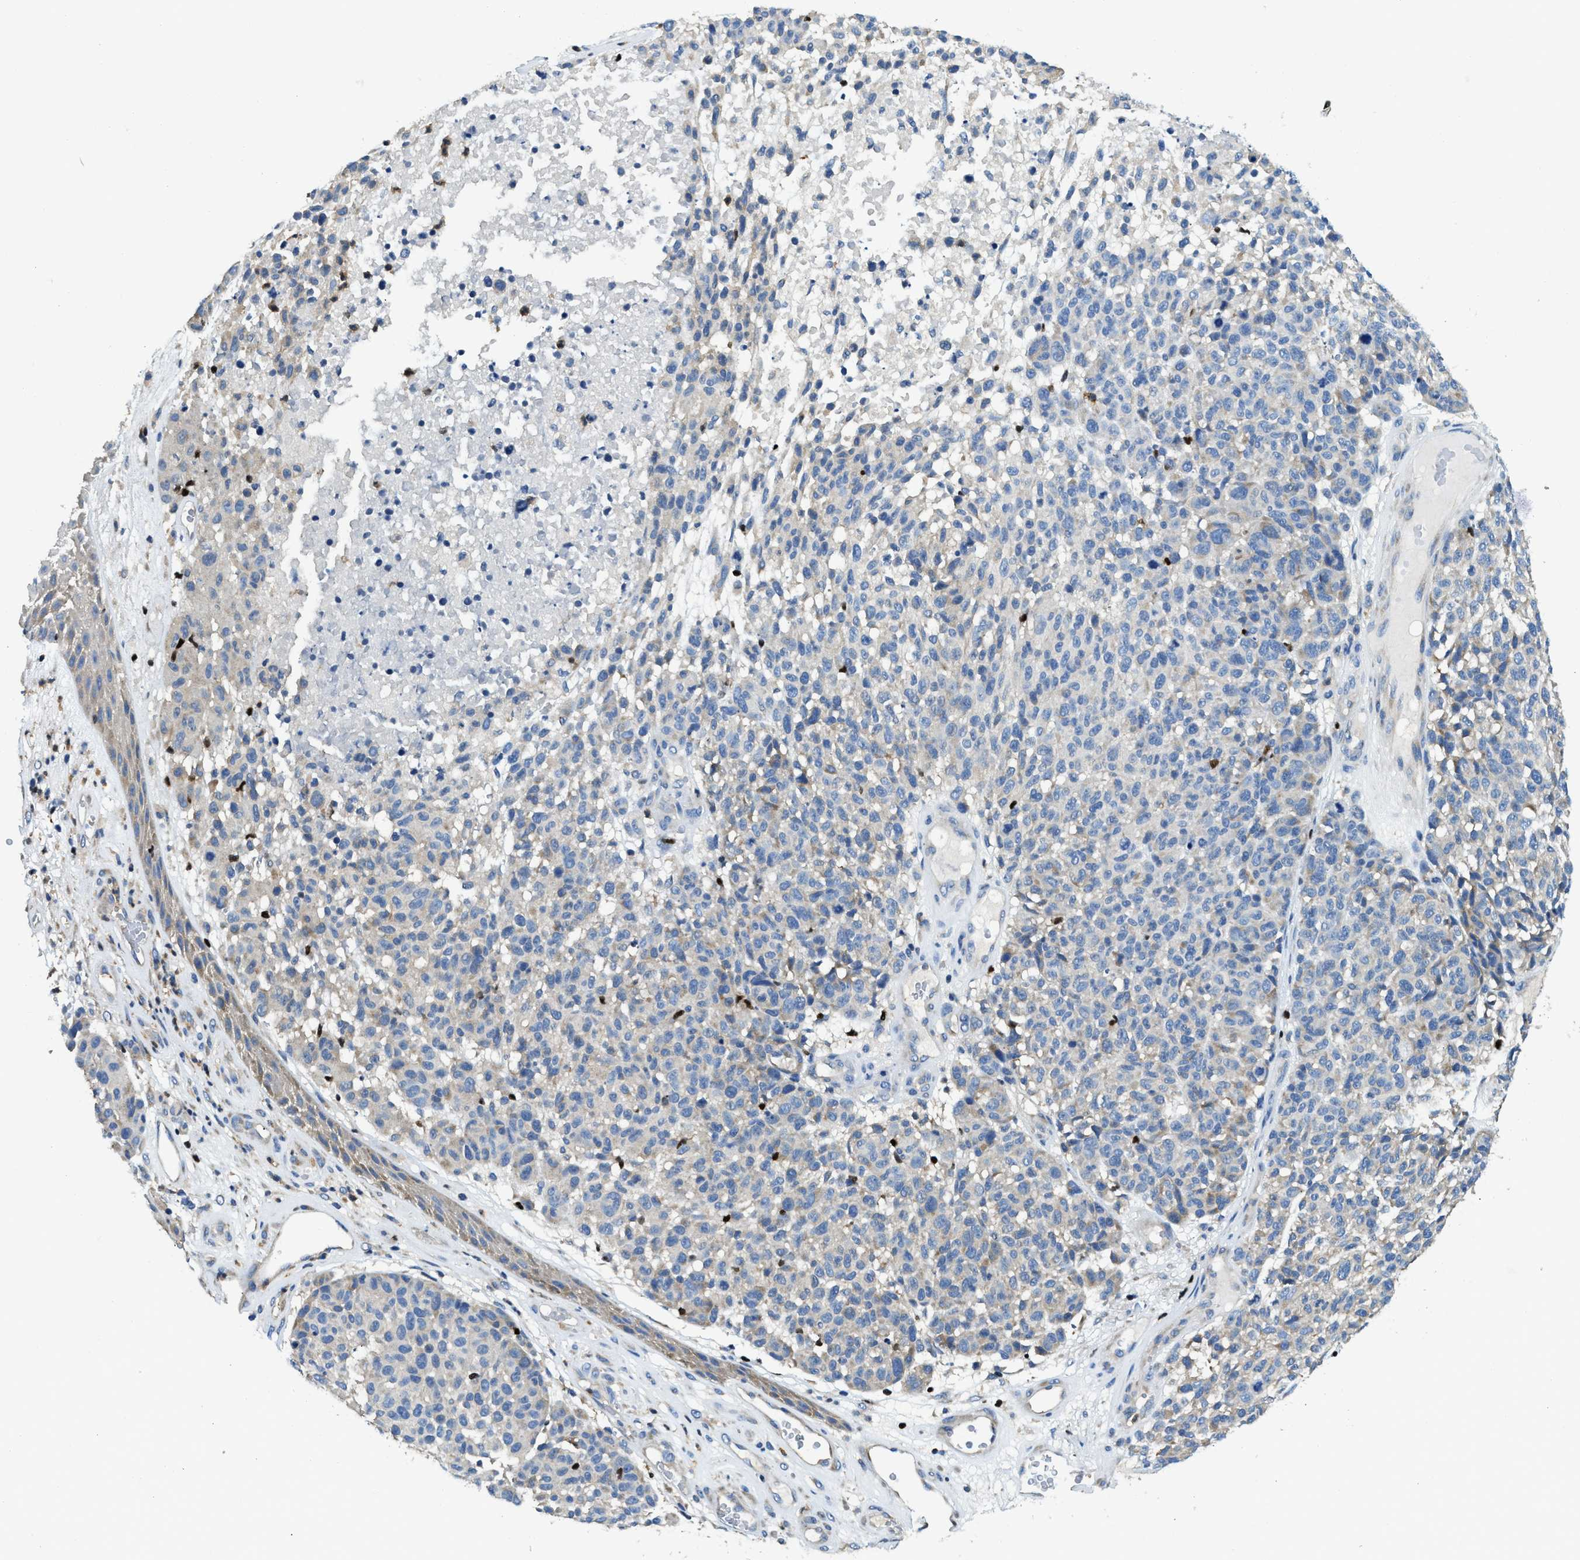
{"staining": {"intensity": "negative", "quantity": "none", "location": "none"}, "tissue": "melanoma", "cell_type": "Tumor cells", "image_type": "cancer", "snomed": [{"axis": "morphology", "description": "Malignant melanoma, NOS"}, {"axis": "topography", "description": "Skin"}], "caption": "Immunohistochemistry of malignant melanoma displays no staining in tumor cells.", "gene": "TOX", "patient": {"sex": "male", "age": 59}}